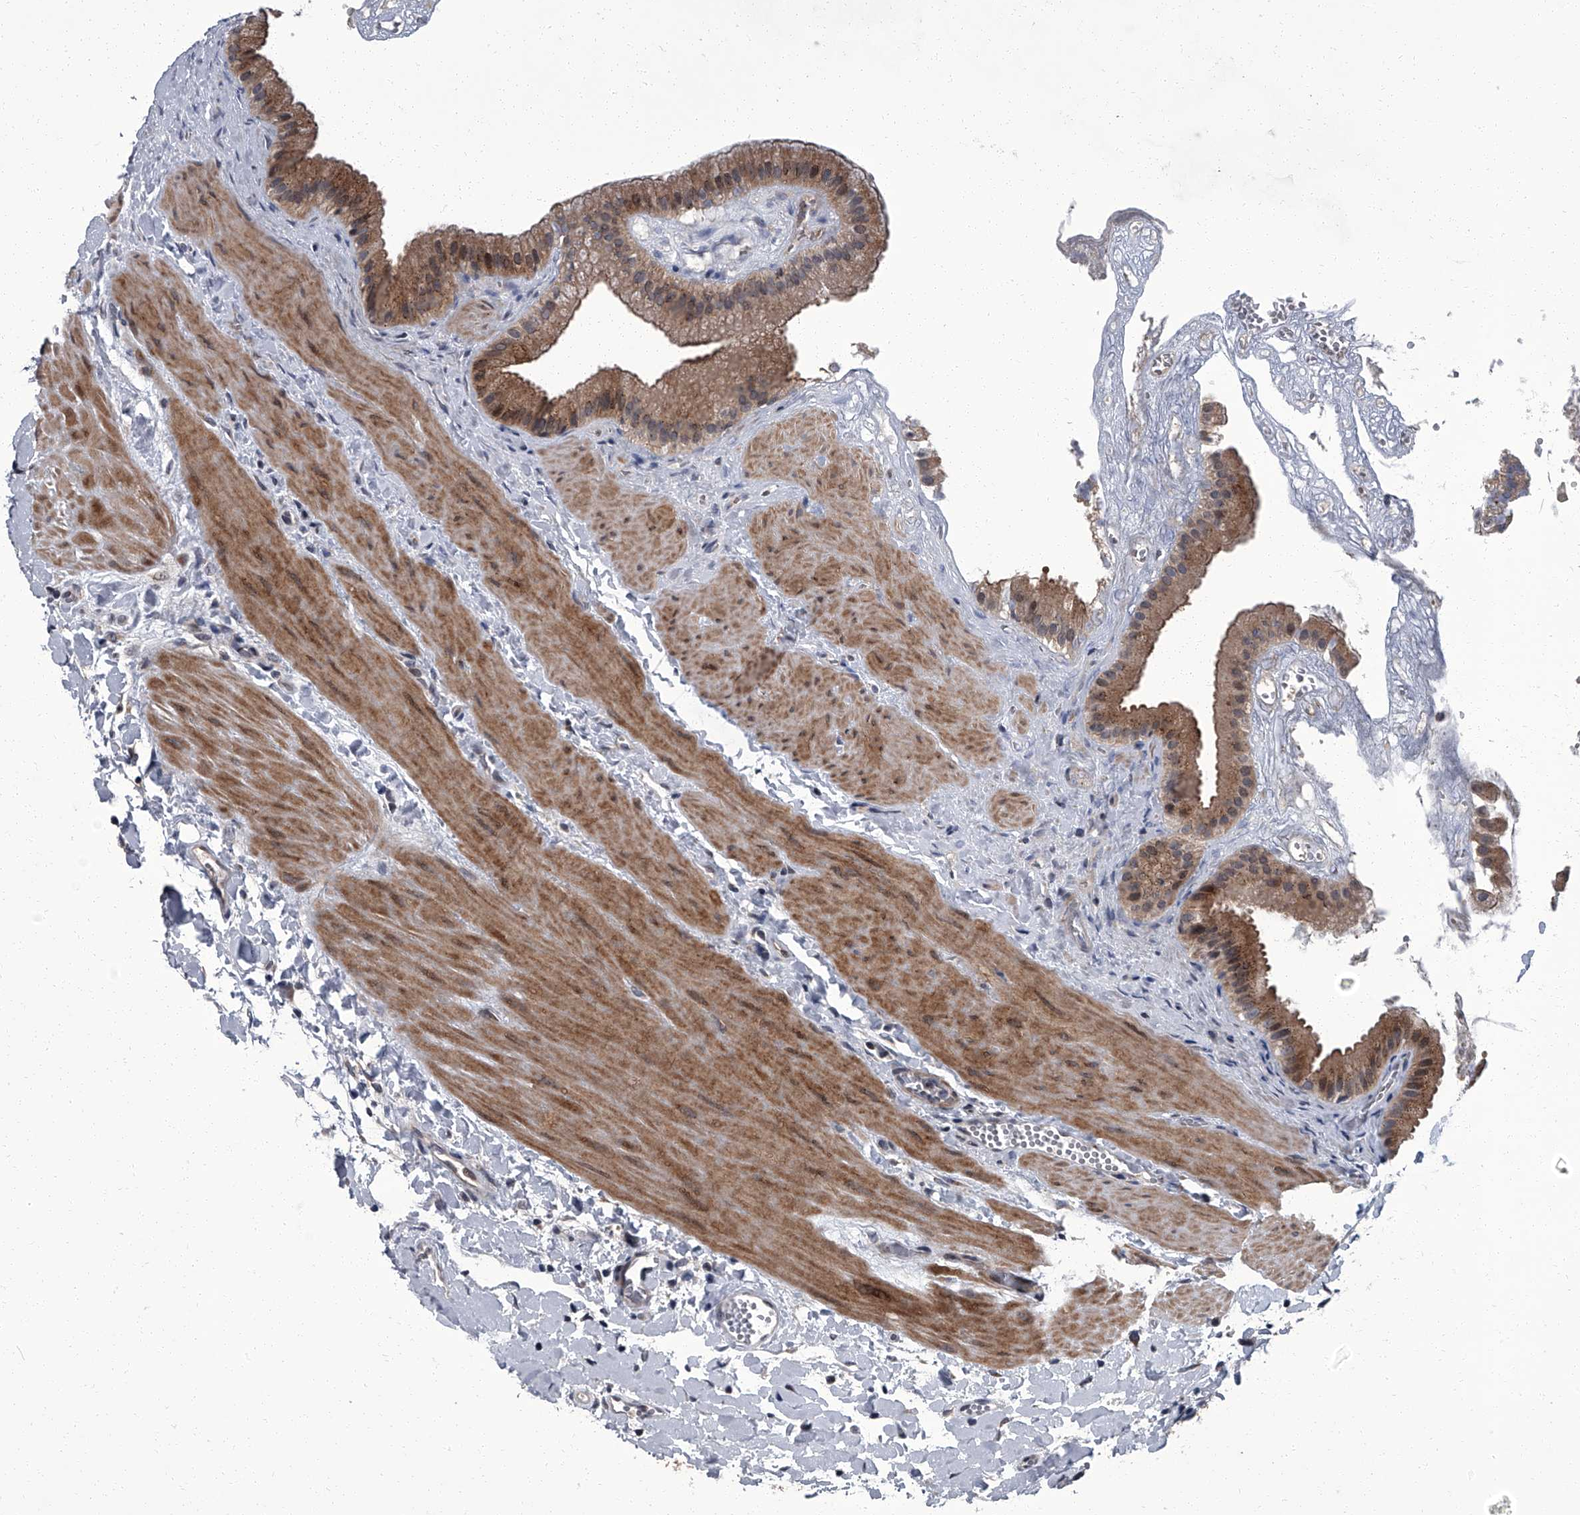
{"staining": {"intensity": "moderate", "quantity": ">75%", "location": "cytoplasmic/membranous"}, "tissue": "gallbladder", "cell_type": "Glandular cells", "image_type": "normal", "snomed": [{"axis": "morphology", "description": "Normal tissue, NOS"}, {"axis": "topography", "description": "Gallbladder"}], "caption": "Immunohistochemistry of normal gallbladder demonstrates medium levels of moderate cytoplasmic/membranous expression in about >75% of glandular cells. (DAB (3,3'-diaminobenzidine) IHC, brown staining for protein, blue staining for nuclei).", "gene": "ZNF274", "patient": {"sex": "male", "age": 55}}